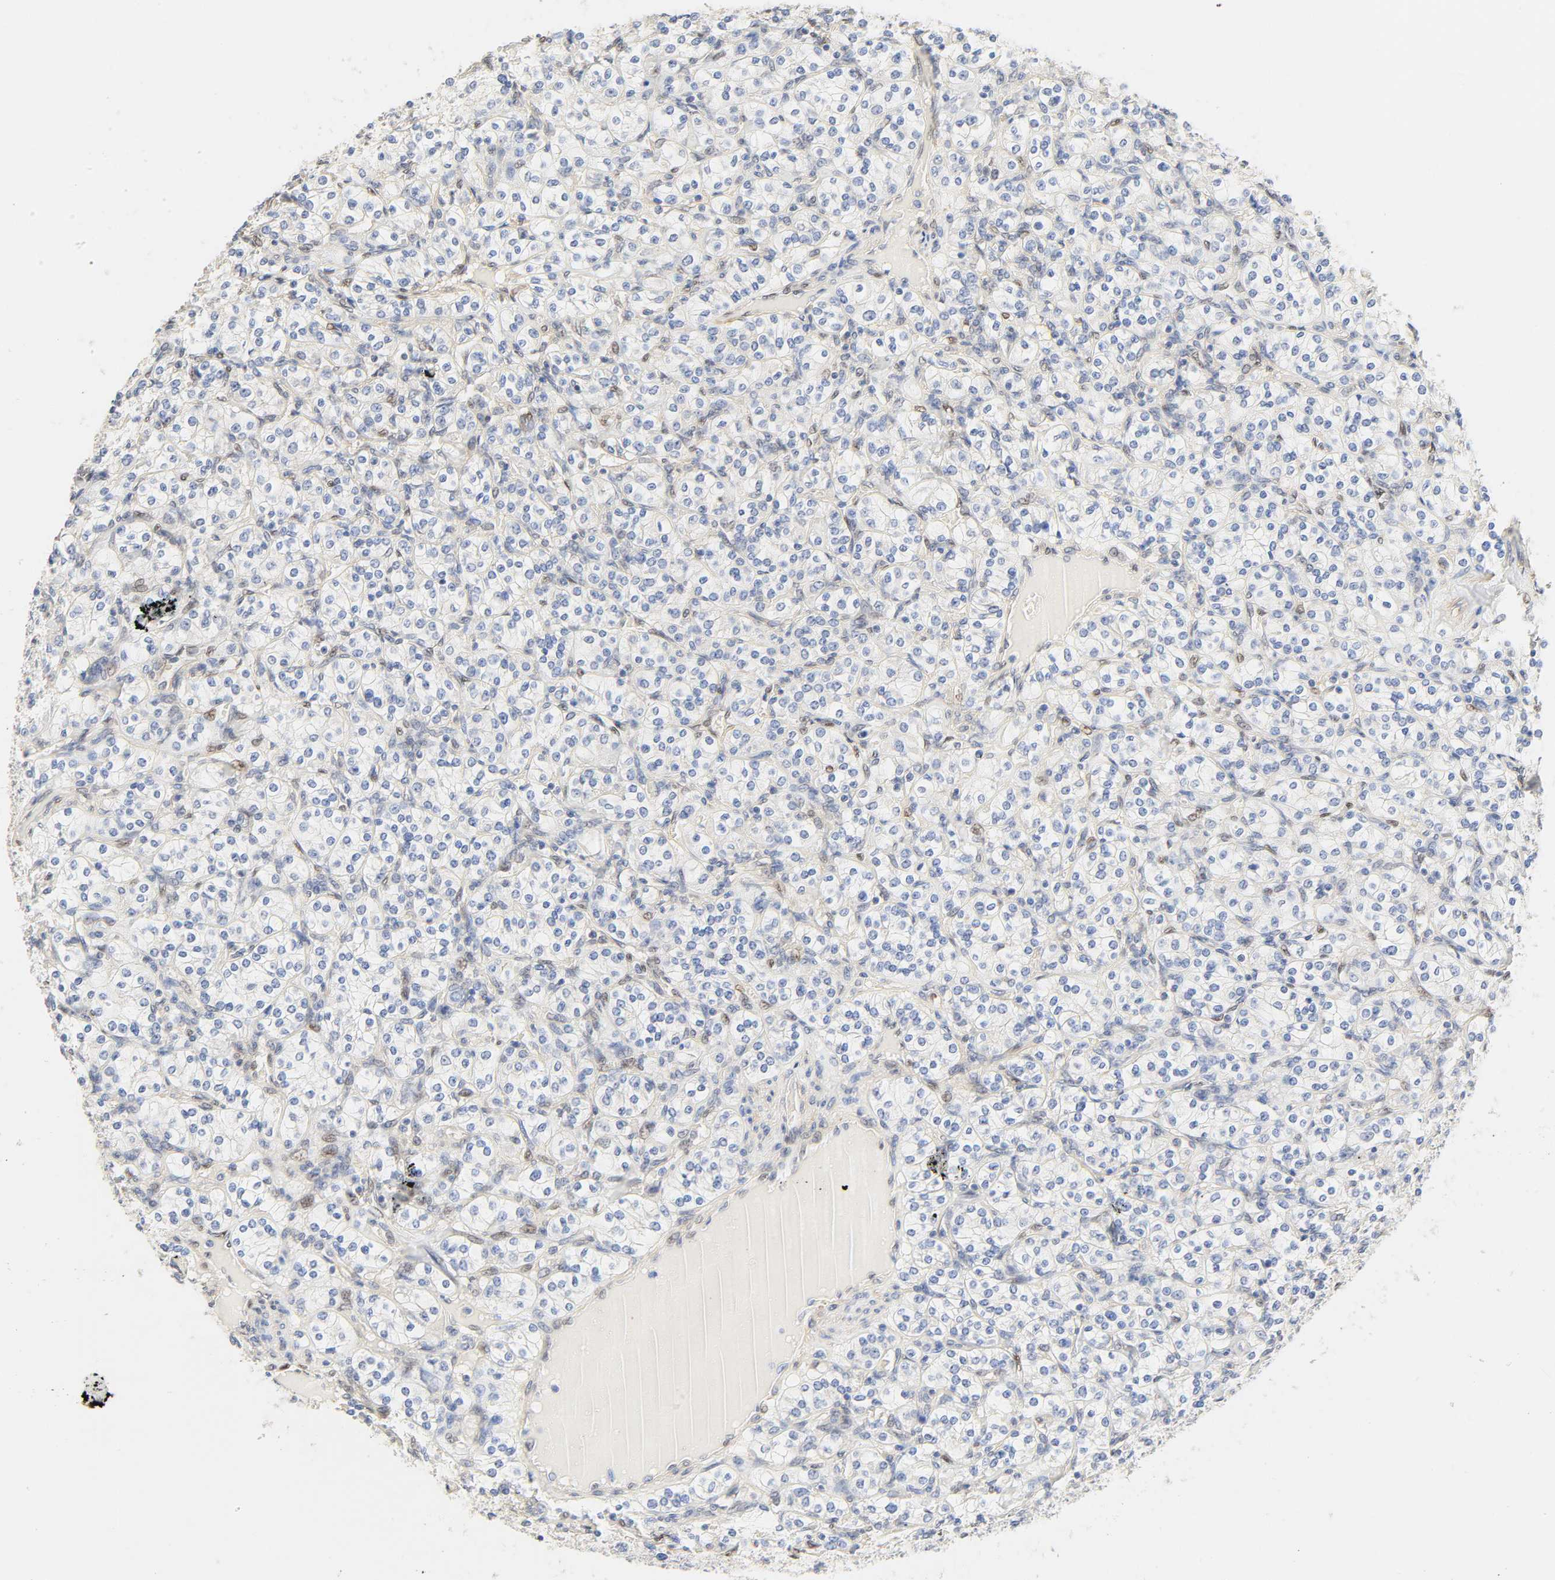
{"staining": {"intensity": "negative", "quantity": "none", "location": "none"}, "tissue": "renal cancer", "cell_type": "Tumor cells", "image_type": "cancer", "snomed": [{"axis": "morphology", "description": "Adenocarcinoma, NOS"}, {"axis": "topography", "description": "Kidney"}], "caption": "Tumor cells are negative for protein expression in human renal adenocarcinoma. Brightfield microscopy of immunohistochemistry (IHC) stained with DAB (brown) and hematoxylin (blue), captured at high magnification.", "gene": "BORCS8-MEF2B", "patient": {"sex": "male", "age": 77}}